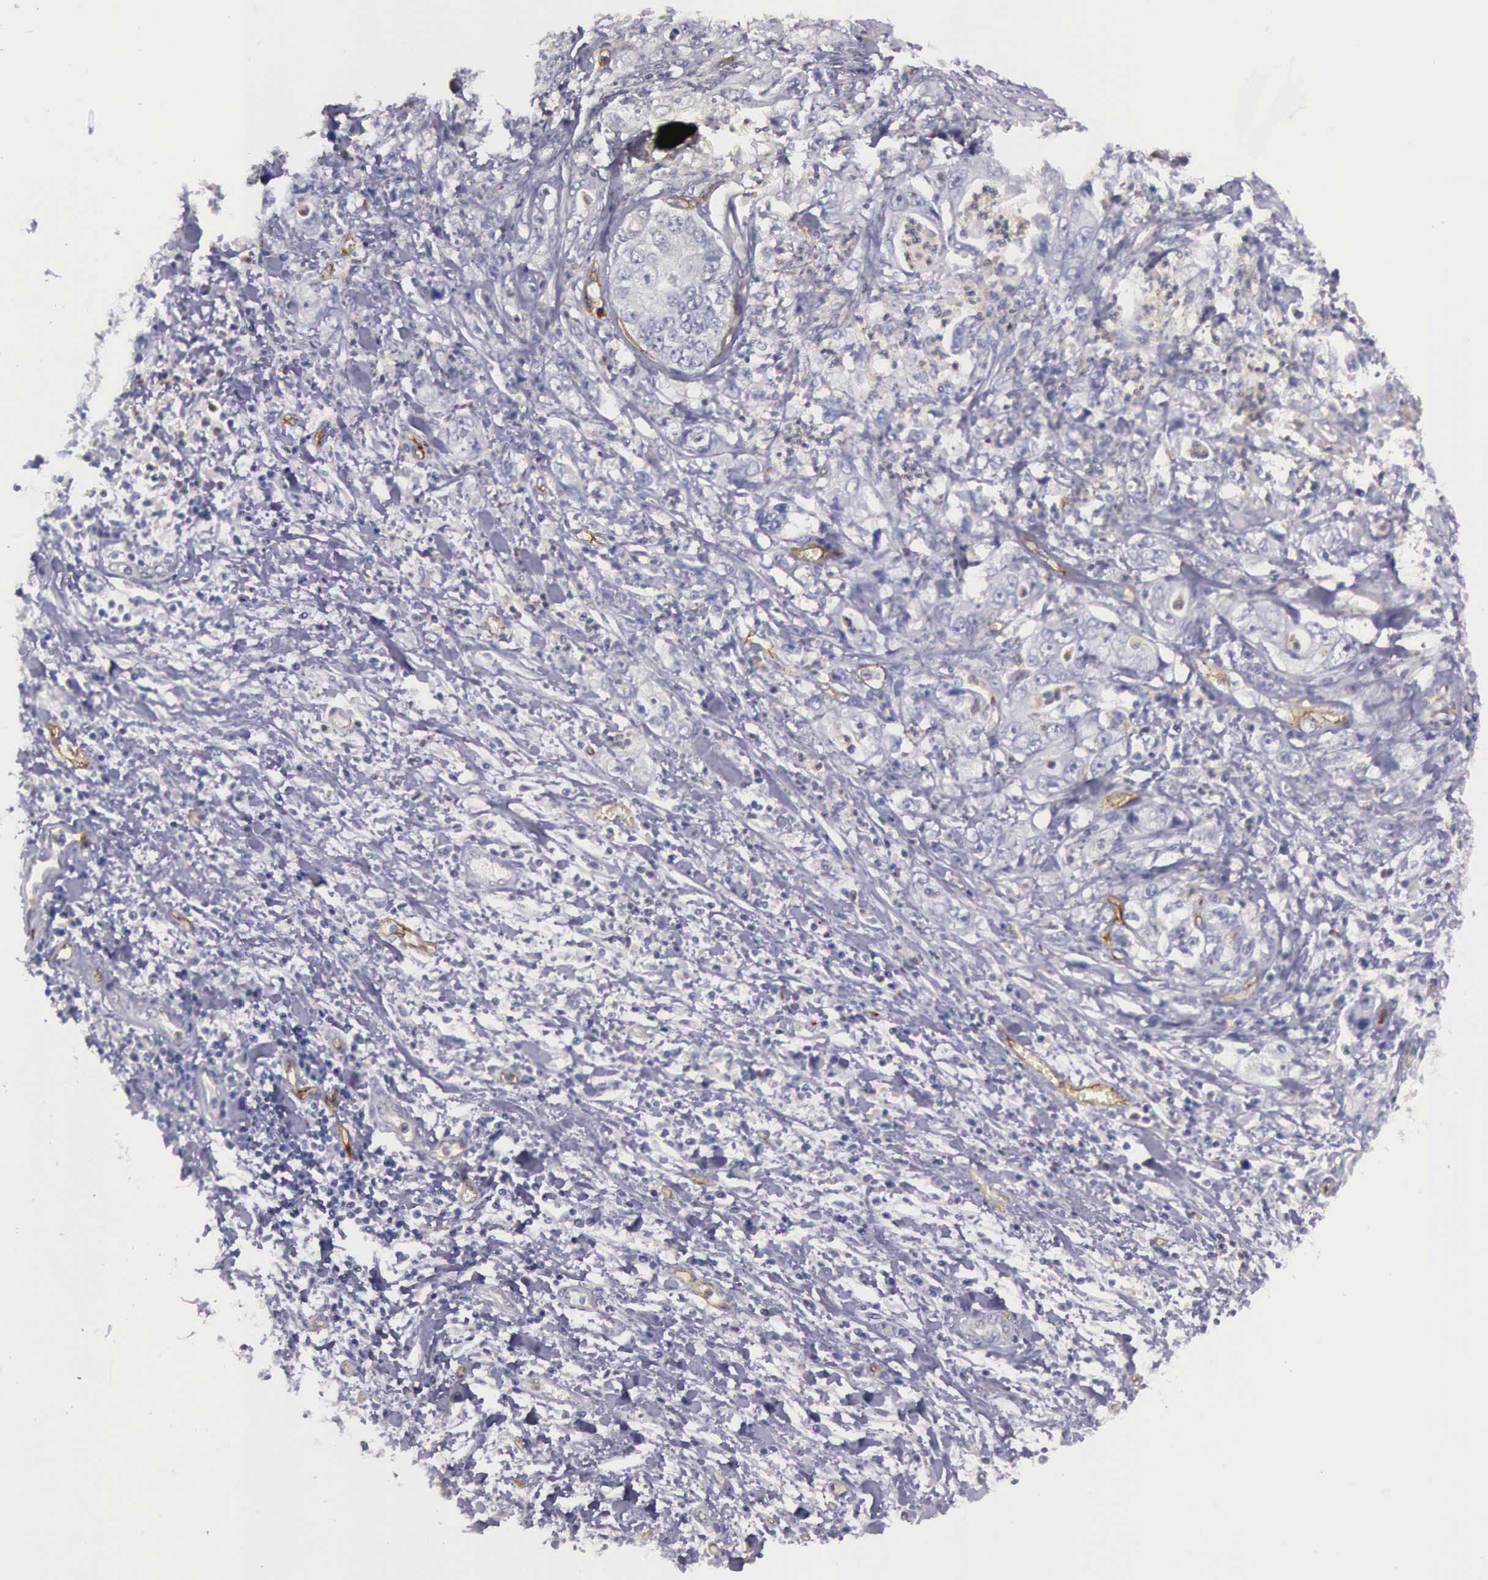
{"staining": {"intensity": "negative", "quantity": "none", "location": "none"}, "tissue": "stomach cancer", "cell_type": "Tumor cells", "image_type": "cancer", "snomed": [{"axis": "morphology", "description": "Adenocarcinoma, NOS"}, {"axis": "topography", "description": "Pancreas"}, {"axis": "topography", "description": "Stomach, upper"}], "caption": "IHC of stomach cancer (adenocarcinoma) demonstrates no positivity in tumor cells.", "gene": "TCEANC", "patient": {"sex": "male", "age": 77}}